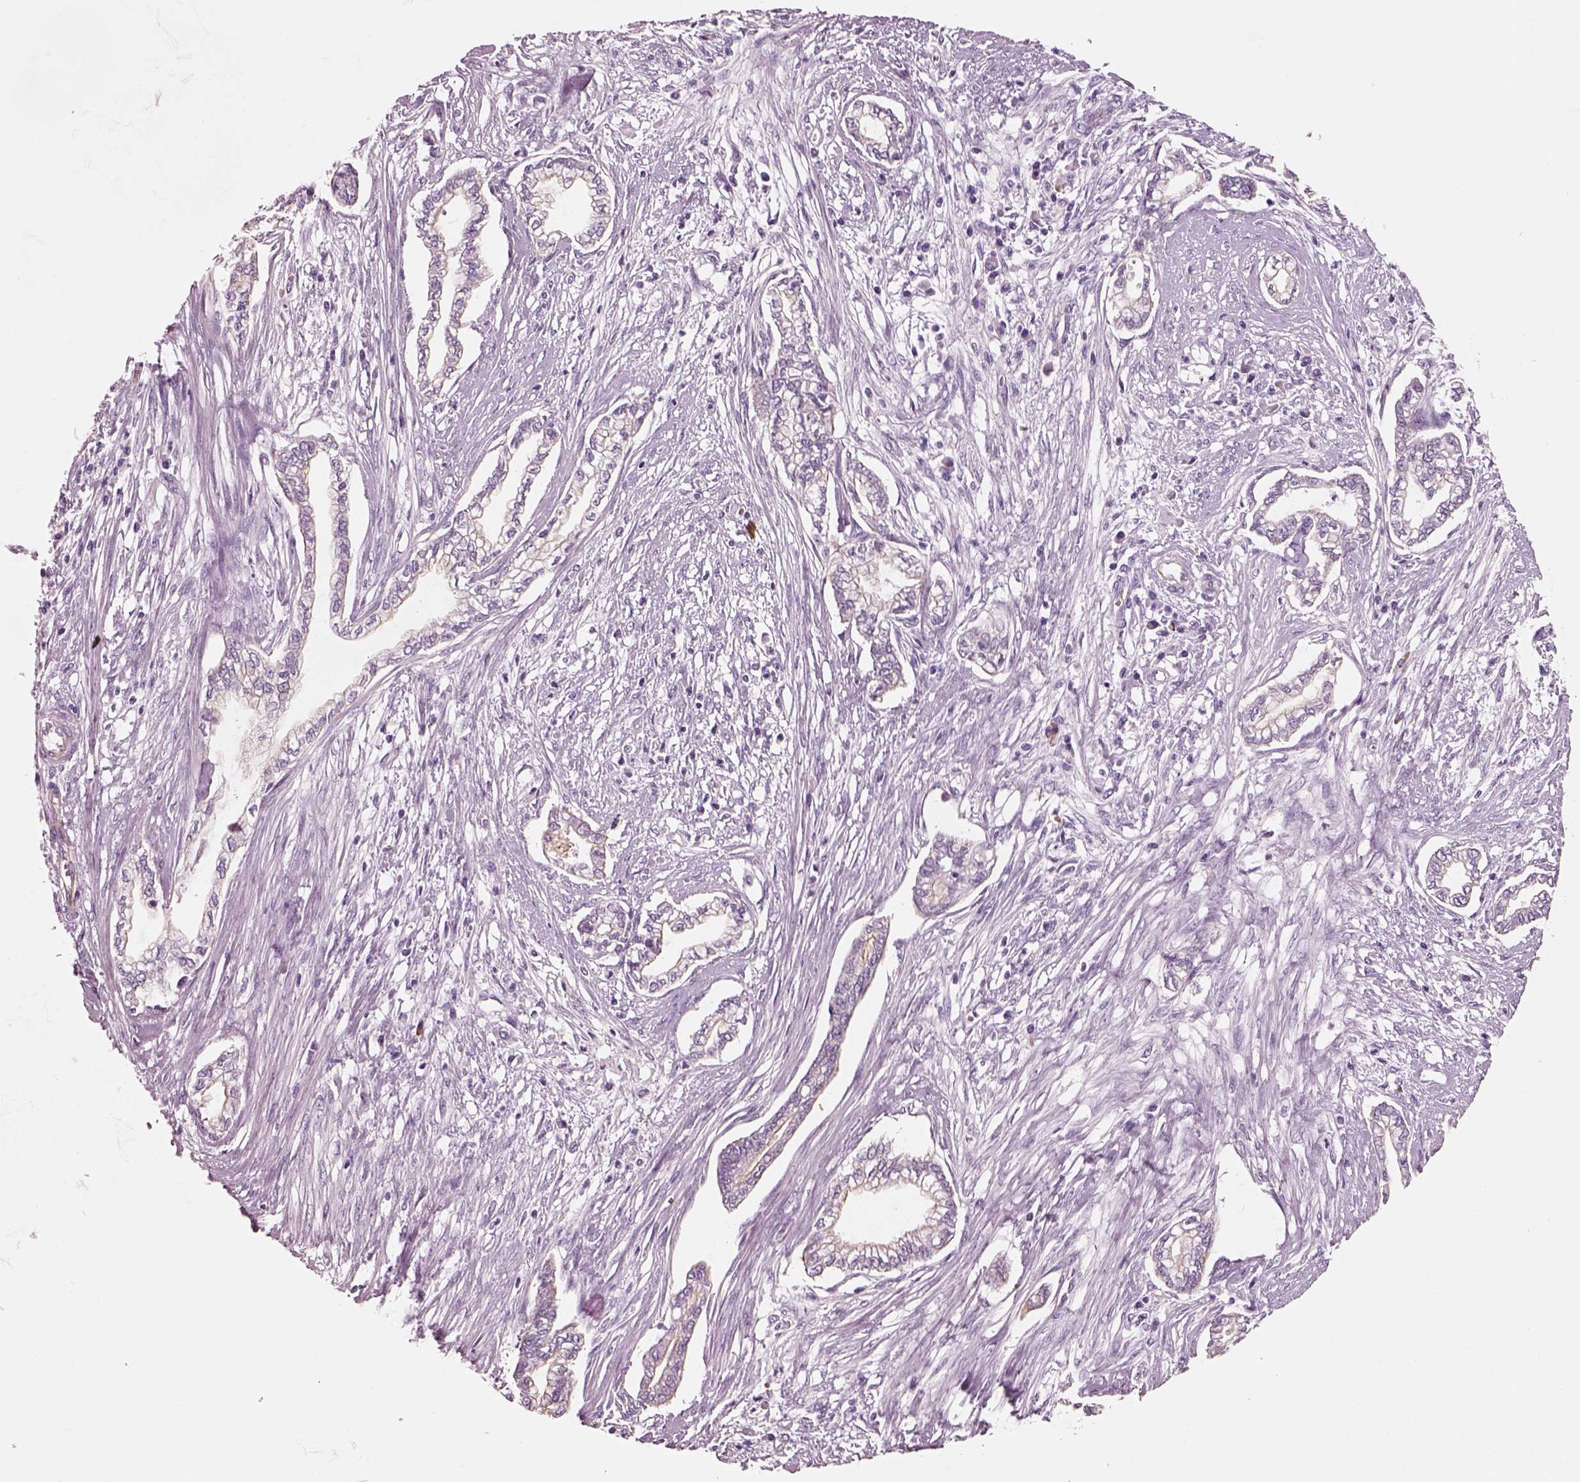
{"staining": {"intensity": "negative", "quantity": "none", "location": "none"}, "tissue": "cervical cancer", "cell_type": "Tumor cells", "image_type": "cancer", "snomed": [{"axis": "morphology", "description": "Adenocarcinoma, NOS"}, {"axis": "topography", "description": "Cervix"}], "caption": "This image is of adenocarcinoma (cervical) stained with IHC to label a protein in brown with the nuclei are counter-stained blue. There is no expression in tumor cells.", "gene": "IGLL1", "patient": {"sex": "female", "age": 62}}